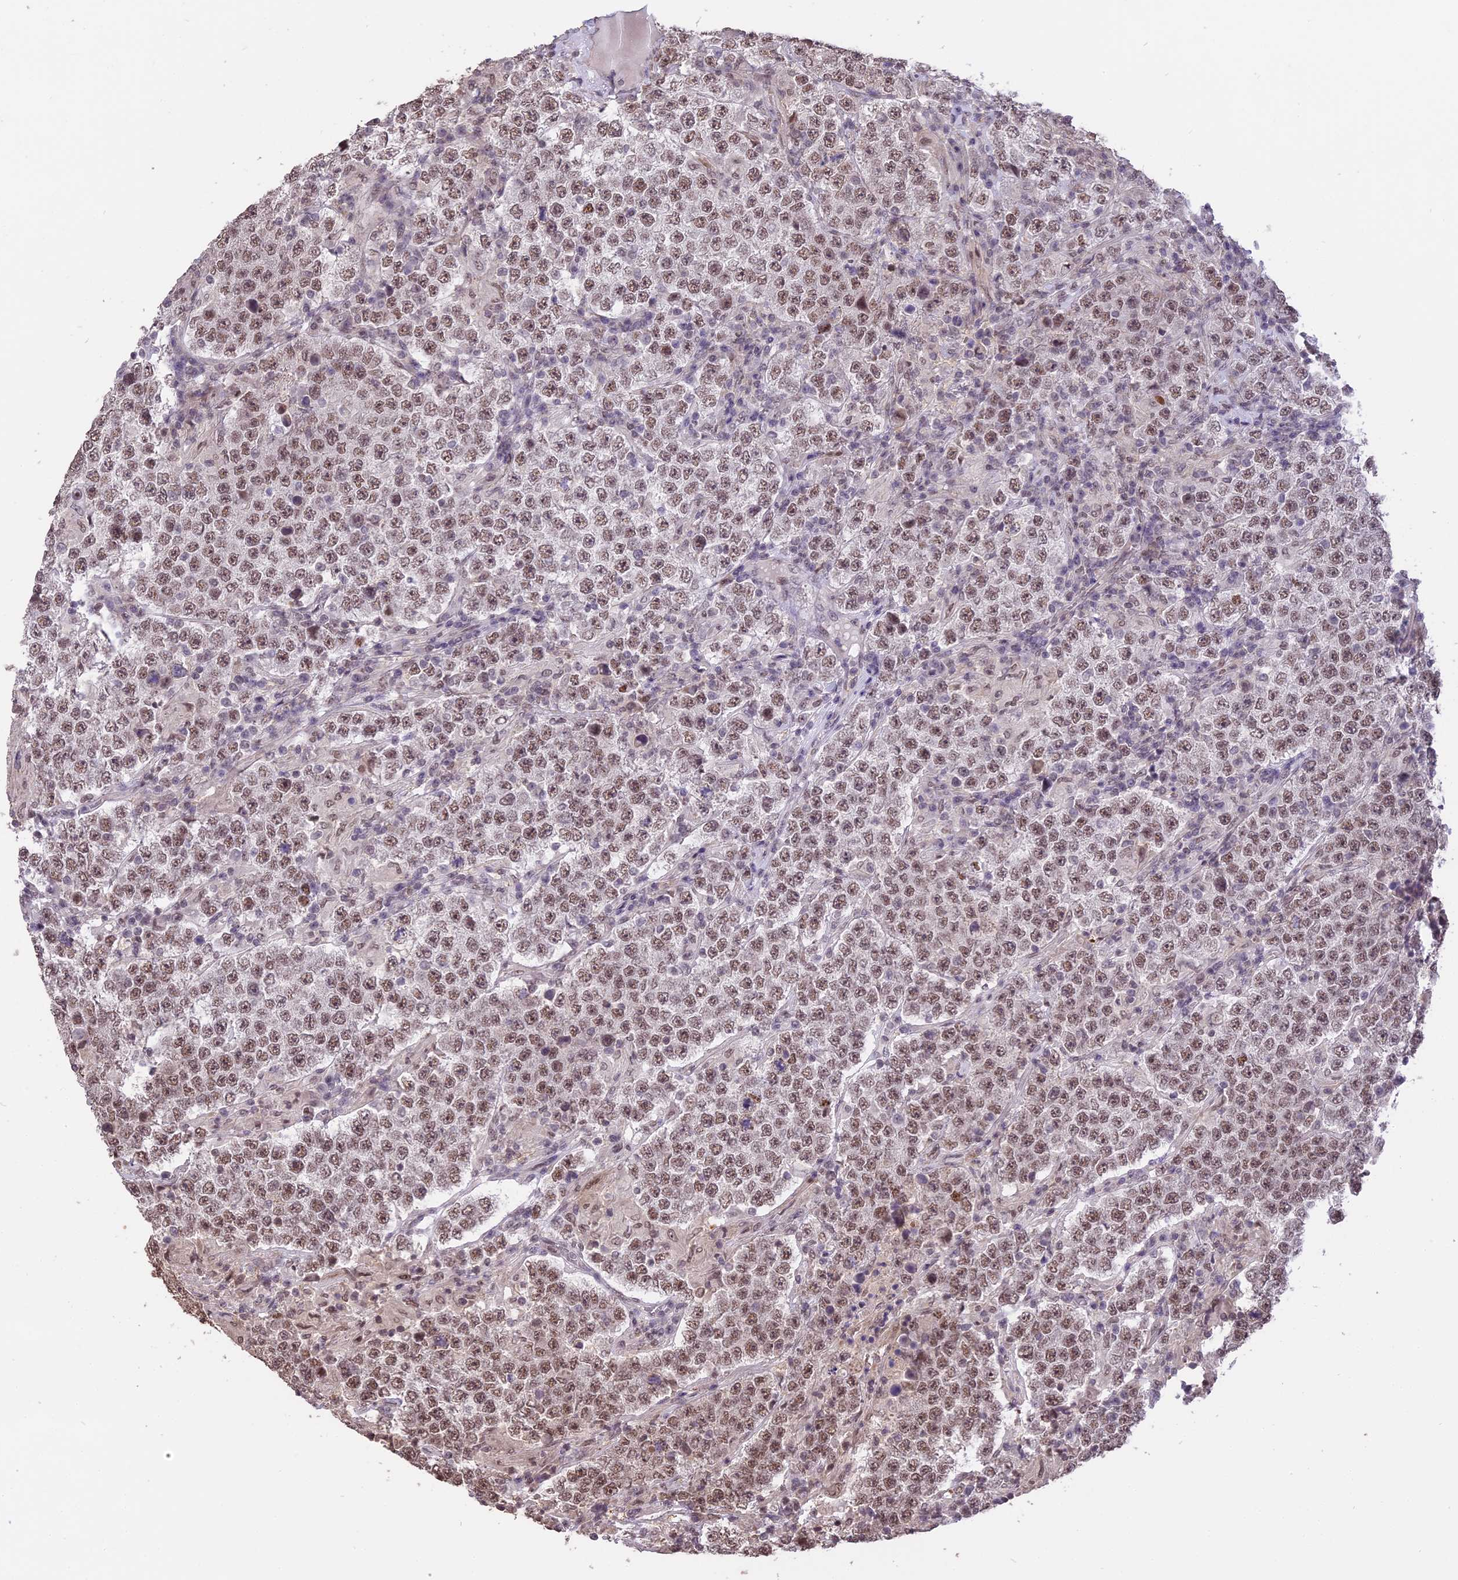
{"staining": {"intensity": "moderate", "quantity": ">75%", "location": "nuclear"}, "tissue": "testis cancer", "cell_type": "Tumor cells", "image_type": "cancer", "snomed": [{"axis": "morphology", "description": "Normal tissue, NOS"}, {"axis": "morphology", "description": "Urothelial carcinoma, High grade"}, {"axis": "morphology", "description": "Seminoma, NOS"}, {"axis": "morphology", "description": "Carcinoma, Embryonal, NOS"}, {"axis": "topography", "description": "Urinary bladder"}, {"axis": "topography", "description": "Testis"}], "caption": "Human testis cancer (seminoma) stained with a brown dye exhibits moderate nuclear positive positivity in approximately >75% of tumor cells.", "gene": "TIGD7", "patient": {"sex": "male", "age": 41}}